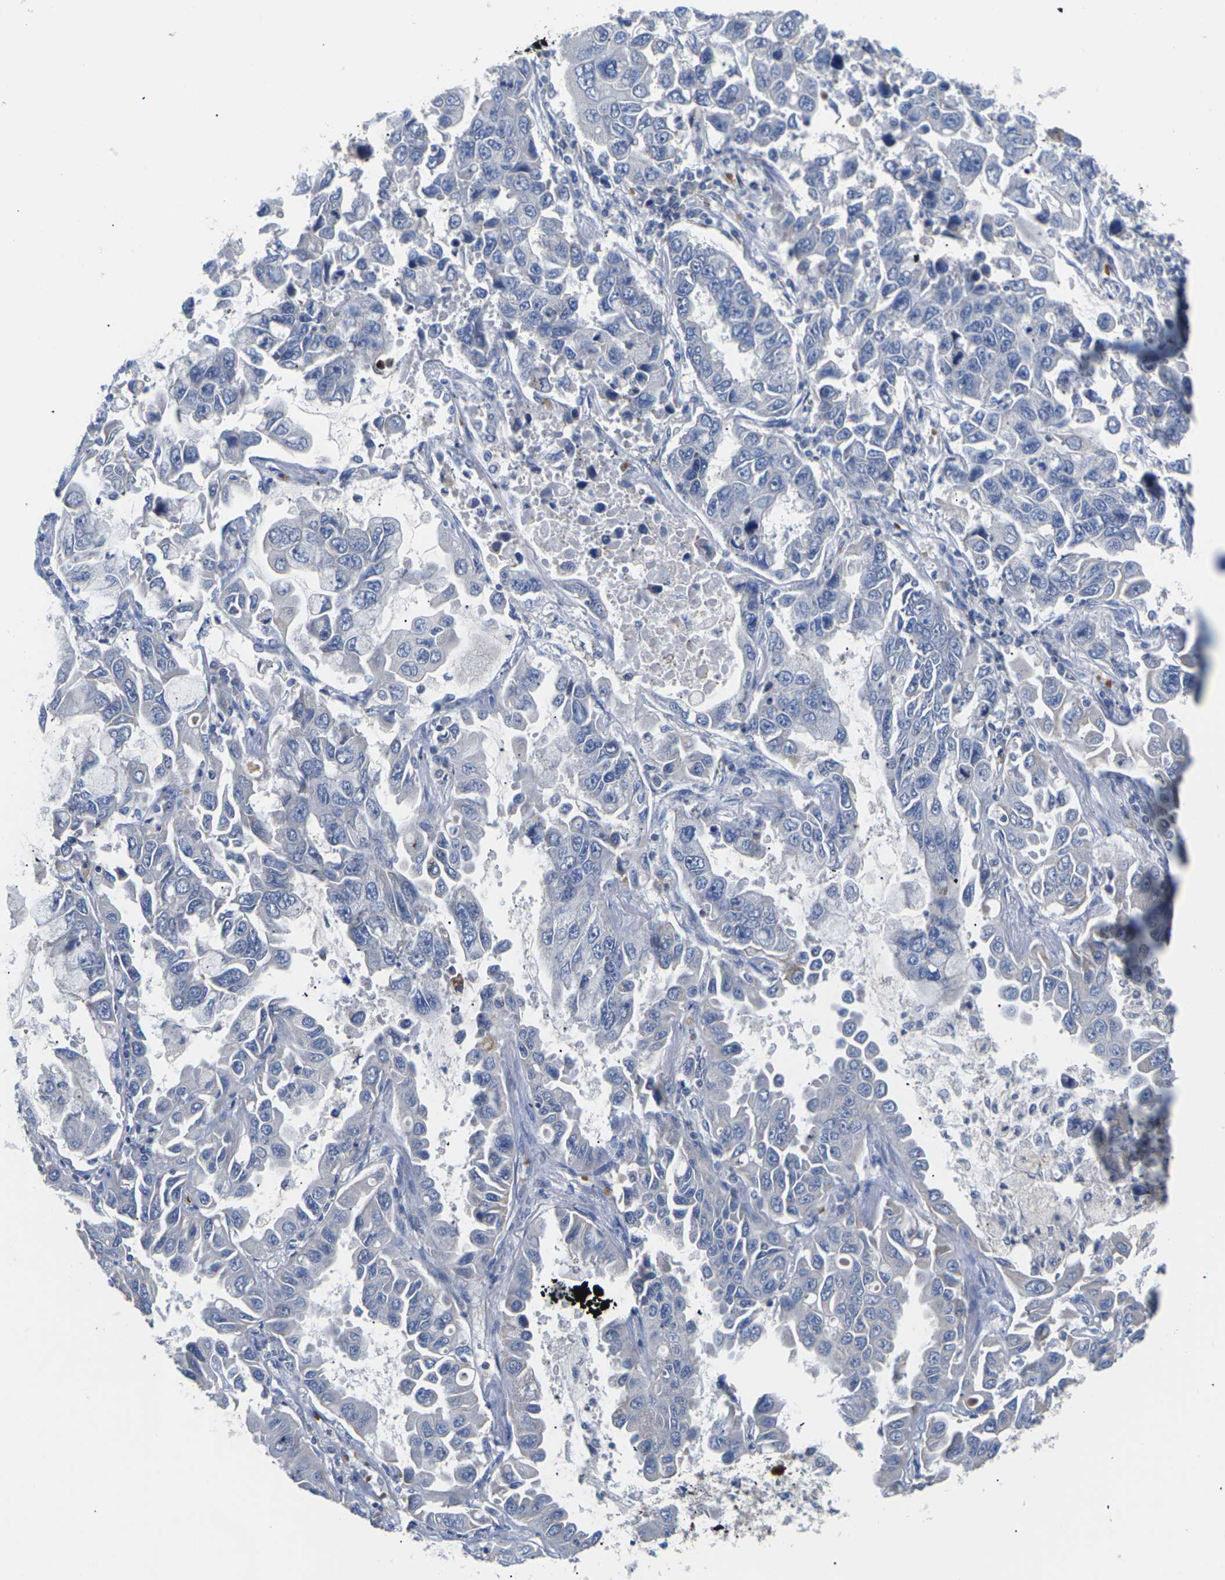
{"staining": {"intensity": "negative", "quantity": "none", "location": "none"}, "tissue": "lung cancer", "cell_type": "Tumor cells", "image_type": "cancer", "snomed": [{"axis": "morphology", "description": "Adenocarcinoma, NOS"}, {"axis": "topography", "description": "Lung"}], "caption": "Human adenocarcinoma (lung) stained for a protein using IHC shows no positivity in tumor cells.", "gene": "TMCO4", "patient": {"sex": "male", "age": 64}}